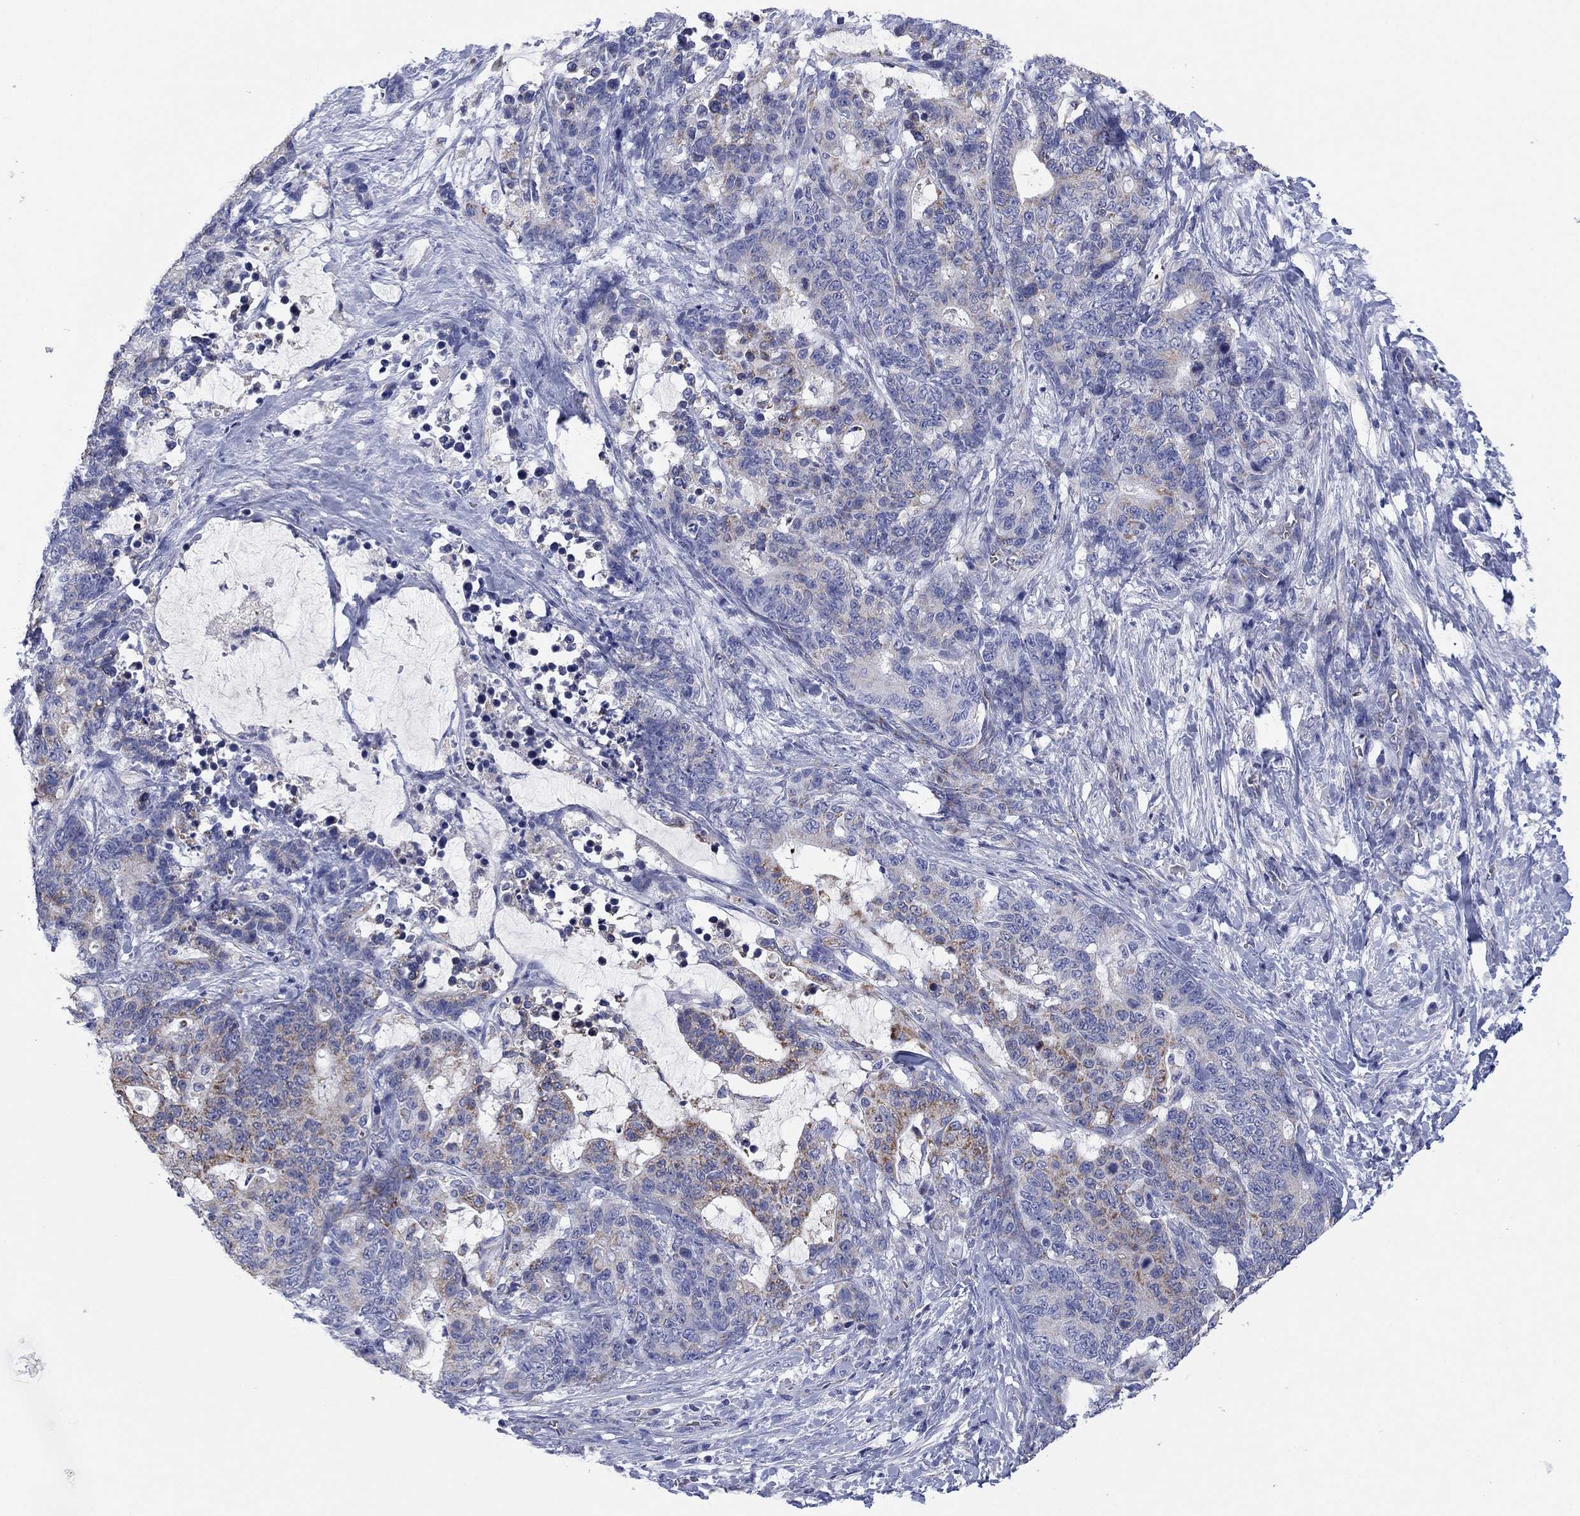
{"staining": {"intensity": "moderate", "quantity": "<25%", "location": "cytoplasmic/membranous"}, "tissue": "stomach cancer", "cell_type": "Tumor cells", "image_type": "cancer", "snomed": [{"axis": "morphology", "description": "Normal tissue, NOS"}, {"axis": "morphology", "description": "Adenocarcinoma, NOS"}, {"axis": "topography", "description": "Stomach"}], "caption": "The photomicrograph shows staining of stomach adenocarcinoma, revealing moderate cytoplasmic/membranous protein expression (brown color) within tumor cells.", "gene": "MGST3", "patient": {"sex": "female", "age": 64}}